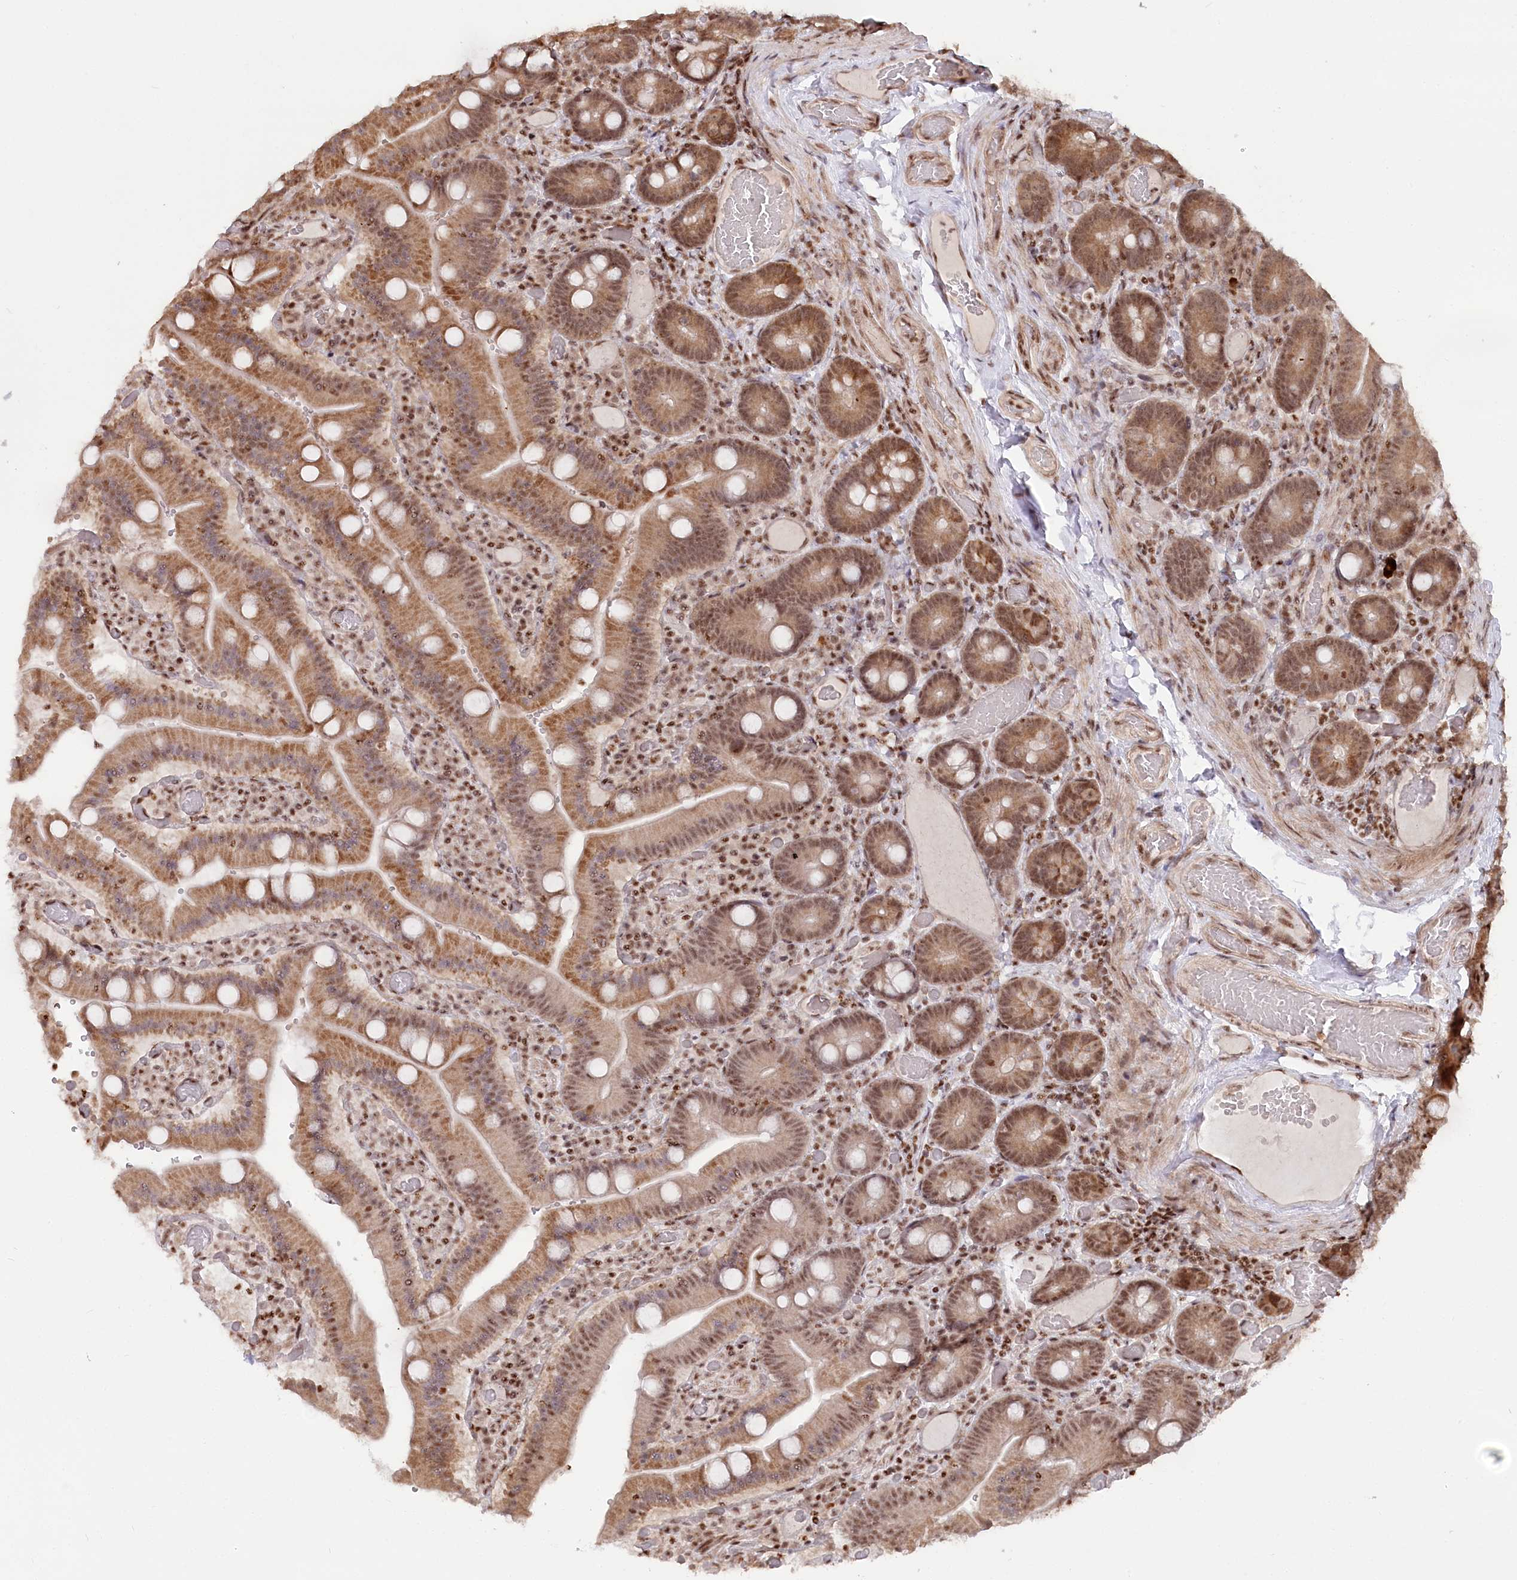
{"staining": {"intensity": "moderate", "quantity": ">75%", "location": "cytoplasmic/membranous,nuclear"}, "tissue": "duodenum", "cell_type": "Glandular cells", "image_type": "normal", "snomed": [{"axis": "morphology", "description": "Normal tissue, NOS"}, {"axis": "topography", "description": "Duodenum"}], "caption": "The photomicrograph shows immunohistochemical staining of benign duodenum. There is moderate cytoplasmic/membranous,nuclear staining is seen in about >75% of glandular cells.", "gene": "CGGBP1", "patient": {"sex": "female", "age": 62}}